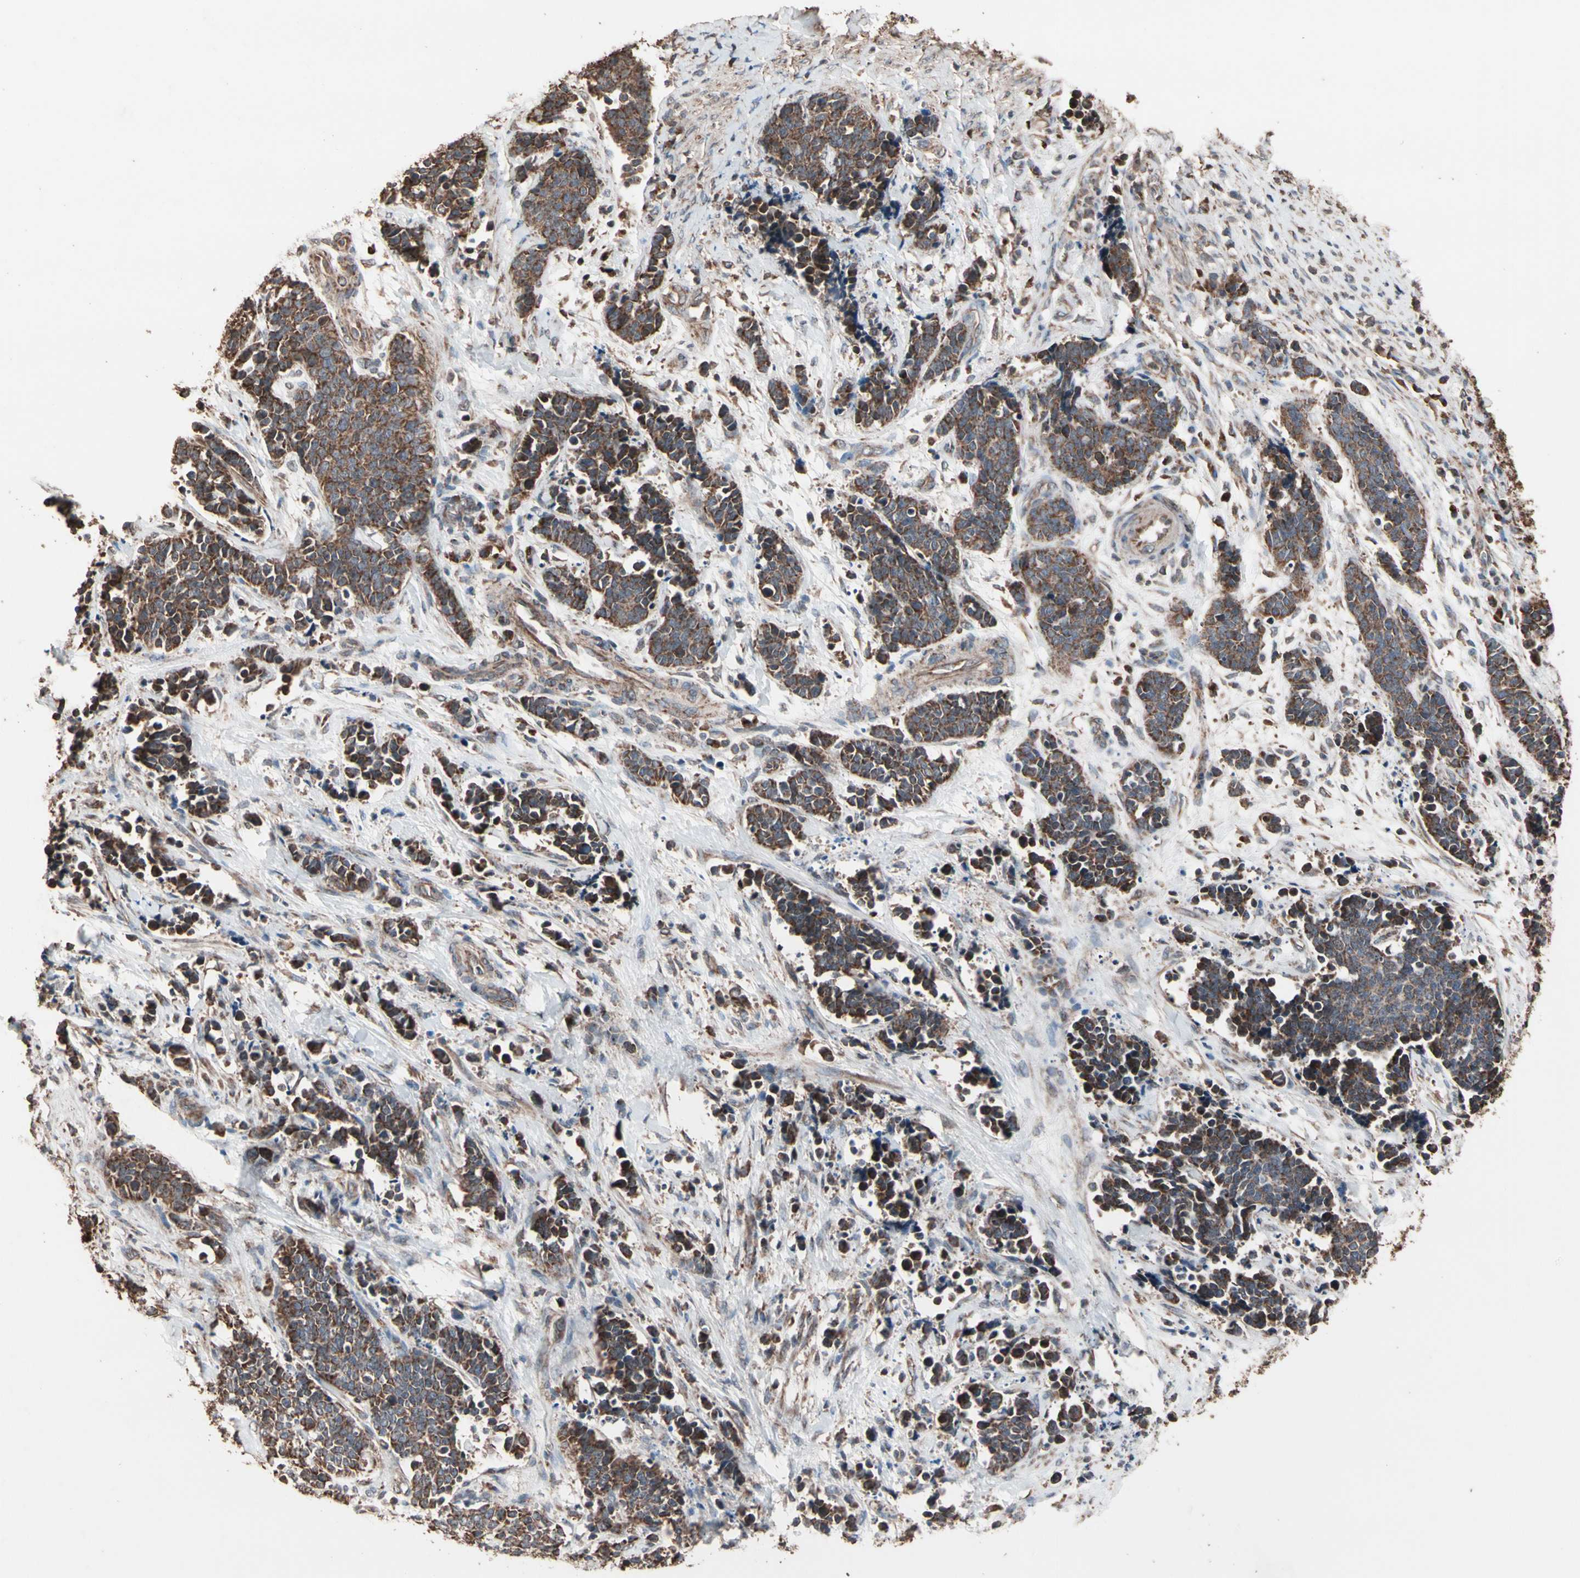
{"staining": {"intensity": "strong", "quantity": ">75%", "location": "cytoplasmic/membranous"}, "tissue": "cervical cancer", "cell_type": "Tumor cells", "image_type": "cancer", "snomed": [{"axis": "morphology", "description": "Squamous cell carcinoma, NOS"}, {"axis": "topography", "description": "Cervix"}], "caption": "Immunohistochemical staining of cervical cancer exhibits strong cytoplasmic/membranous protein staining in about >75% of tumor cells.", "gene": "MRPL2", "patient": {"sex": "female", "age": 35}}